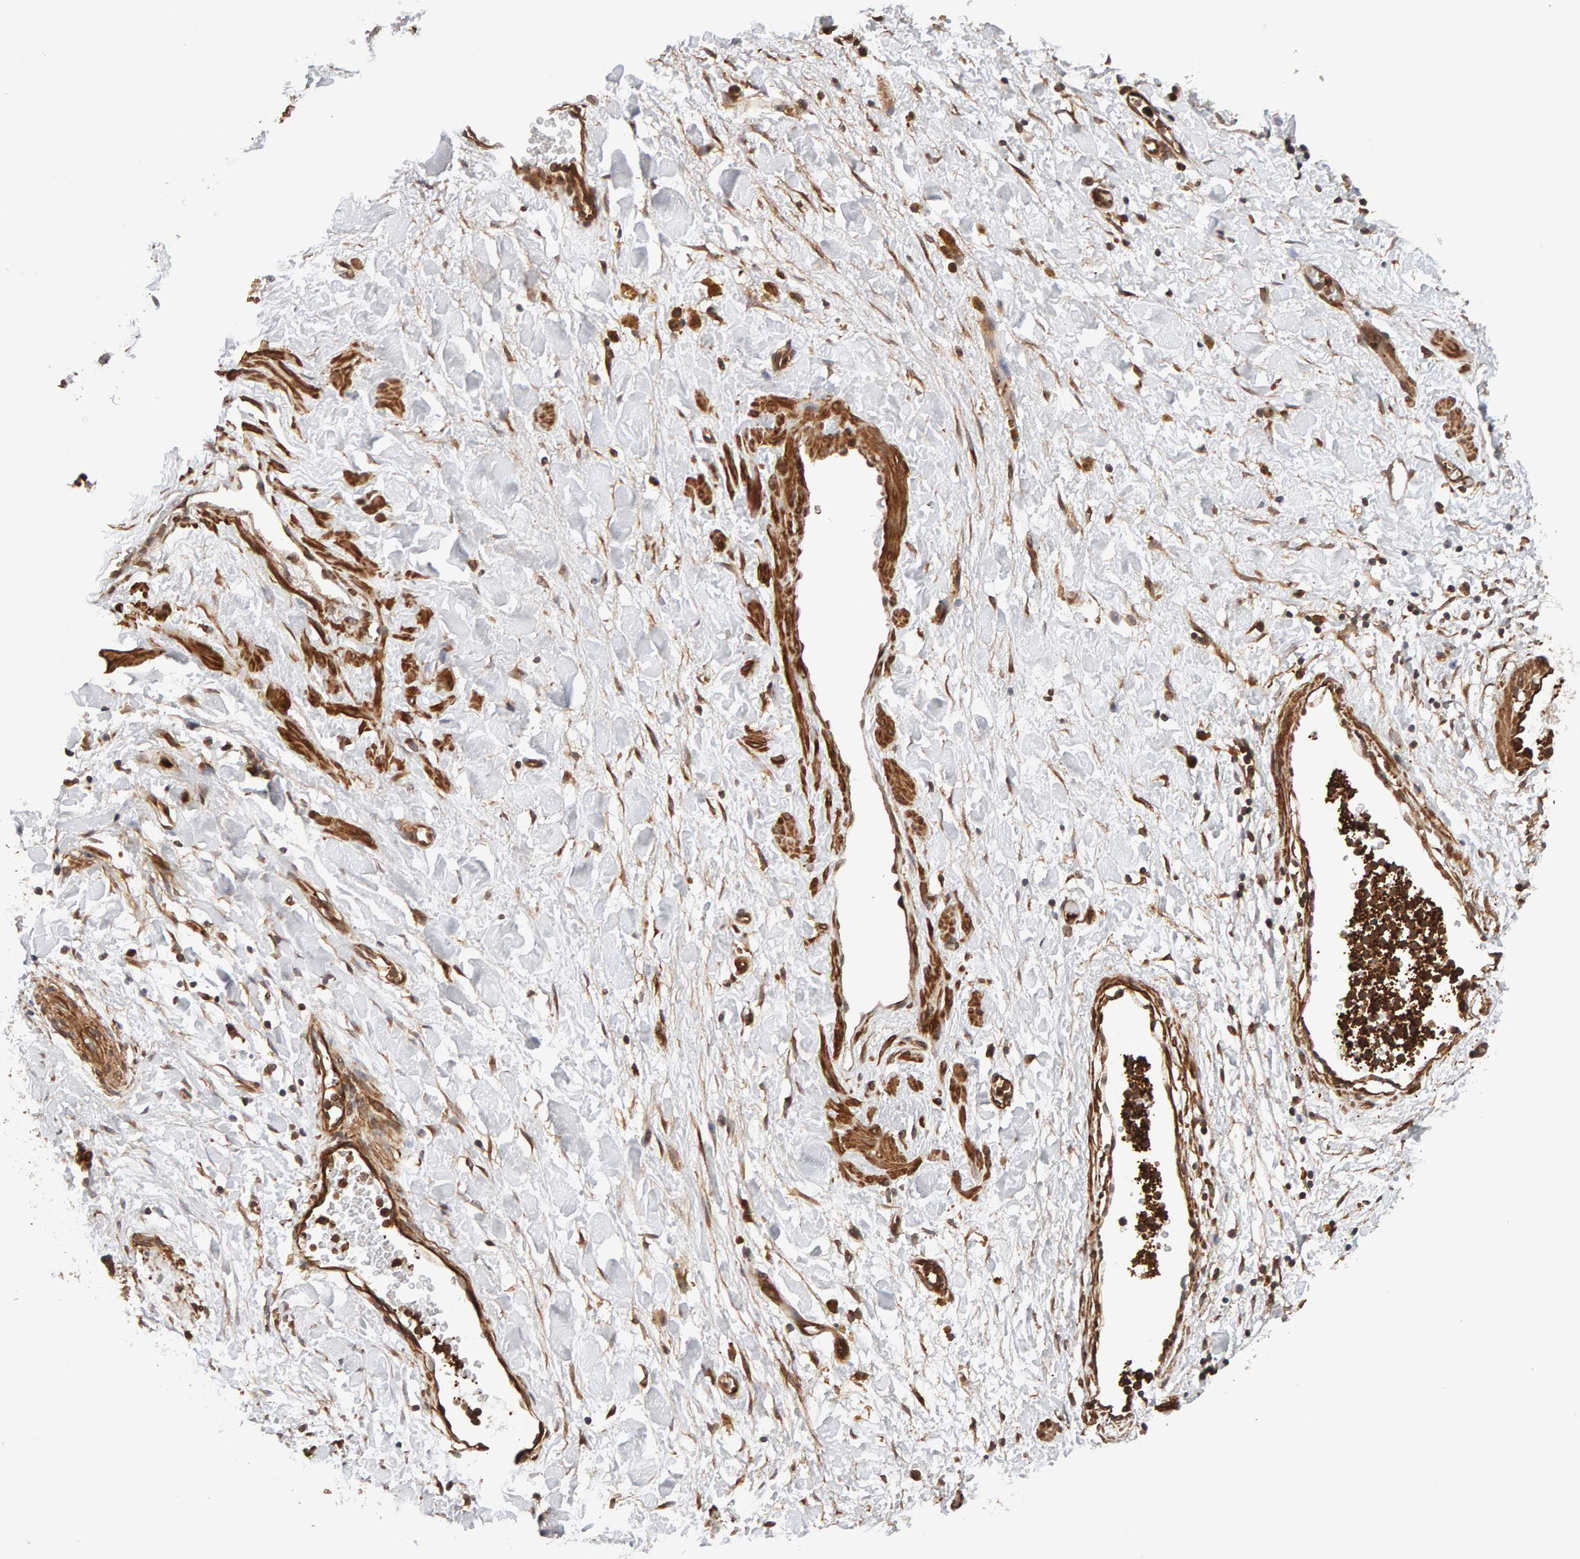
{"staining": {"intensity": "strong", "quantity": ">75%", "location": "cytoplasmic/membranous"}, "tissue": "adipose tissue", "cell_type": "Adipocytes", "image_type": "normal", "snomed": [{"axis": "morphology", "description": "Normal tissue, NOS"}, {"axis": "topography", "description": "Kidney"}, {"axis": "topography", "description": "Peripheral nerve tissue"}], "caption": "DAB immunohistochemical staining of benign adipose tissue shows strong cytoplasmic/membranous protein expression in approximately >75% of adipocytes.", "gene": "SYNRG", "patient": {"sex": "male", "age": 7}}